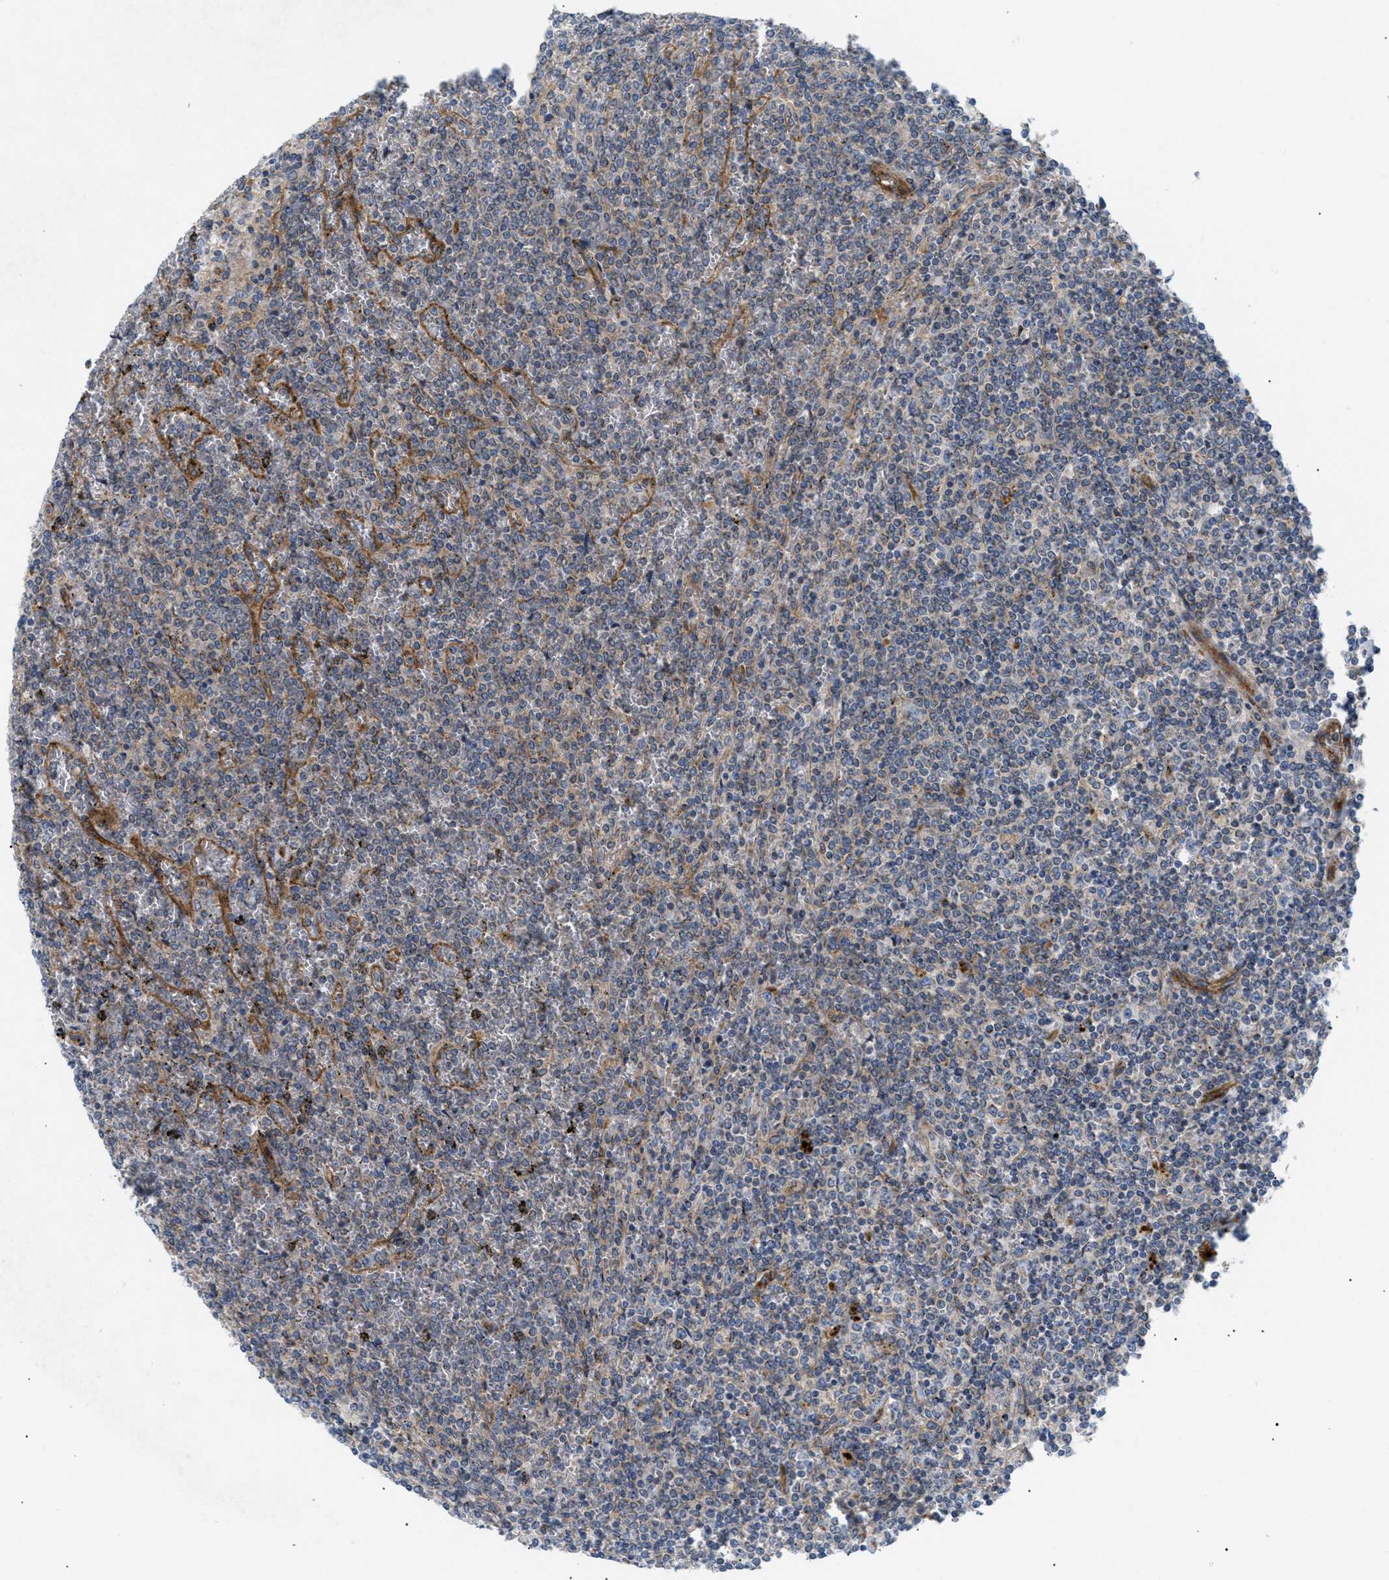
{"staining": {"intensity": "weak", "quantity": "25%-75%", "location": "cytoplasmic/membranous"}, "tissue": "lymphoma", "cell_type": "Tumor cells", "image_type": "cancer", "snomed": [{"axis": "morphology", "description": "Malignant lymphoma, non-Hodgkin's type, Low grade"}, {"axis": "topography", "description": "Spleen"}], "caption": "Human lymphoma stained for a protein (brown) exhibits weak cytoplasmic/membranous positive expression in approximately 25%-75% of tumor cells.", "gene": "DCTN4", "patient": {"sex": "female", "age": 19}}